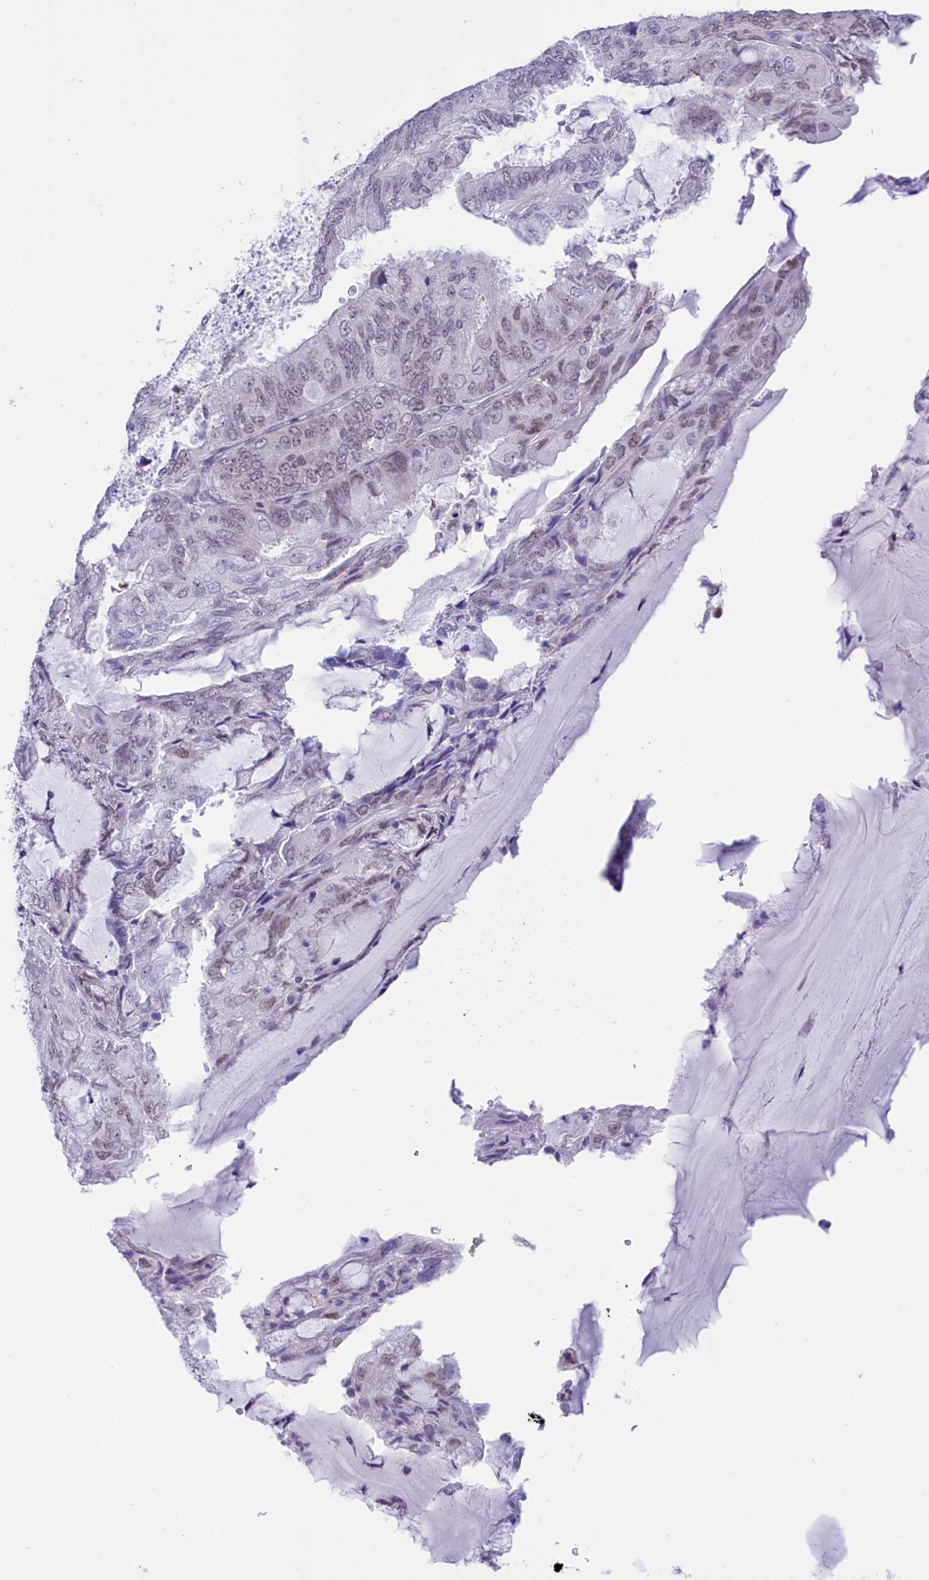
{"staining": {"intensity": "weak", "quantity": "<25%", "location": "nuclear"}, "tissue": "endometrial cancer", "cell_type": "Tumor cells", "image_type": "cancer", "snomed": [{"axis": "morphology", "description": "Adenocarcinoma, NOS"}, {"axis": "topography", "description": "Endometrium"}], "caption": "Micrograph shows no protein positivity in tumor cells of adenocarcinoma (endometrial) tissue. Brightfield microscopy of IHC stained with DAB (3,3'-diaminobenzidine) (brown) and hematoxylin (blue), captured at high magnification.", "gene": "RPS6KB1", "patient": {"sex": "female", "age": 81}}